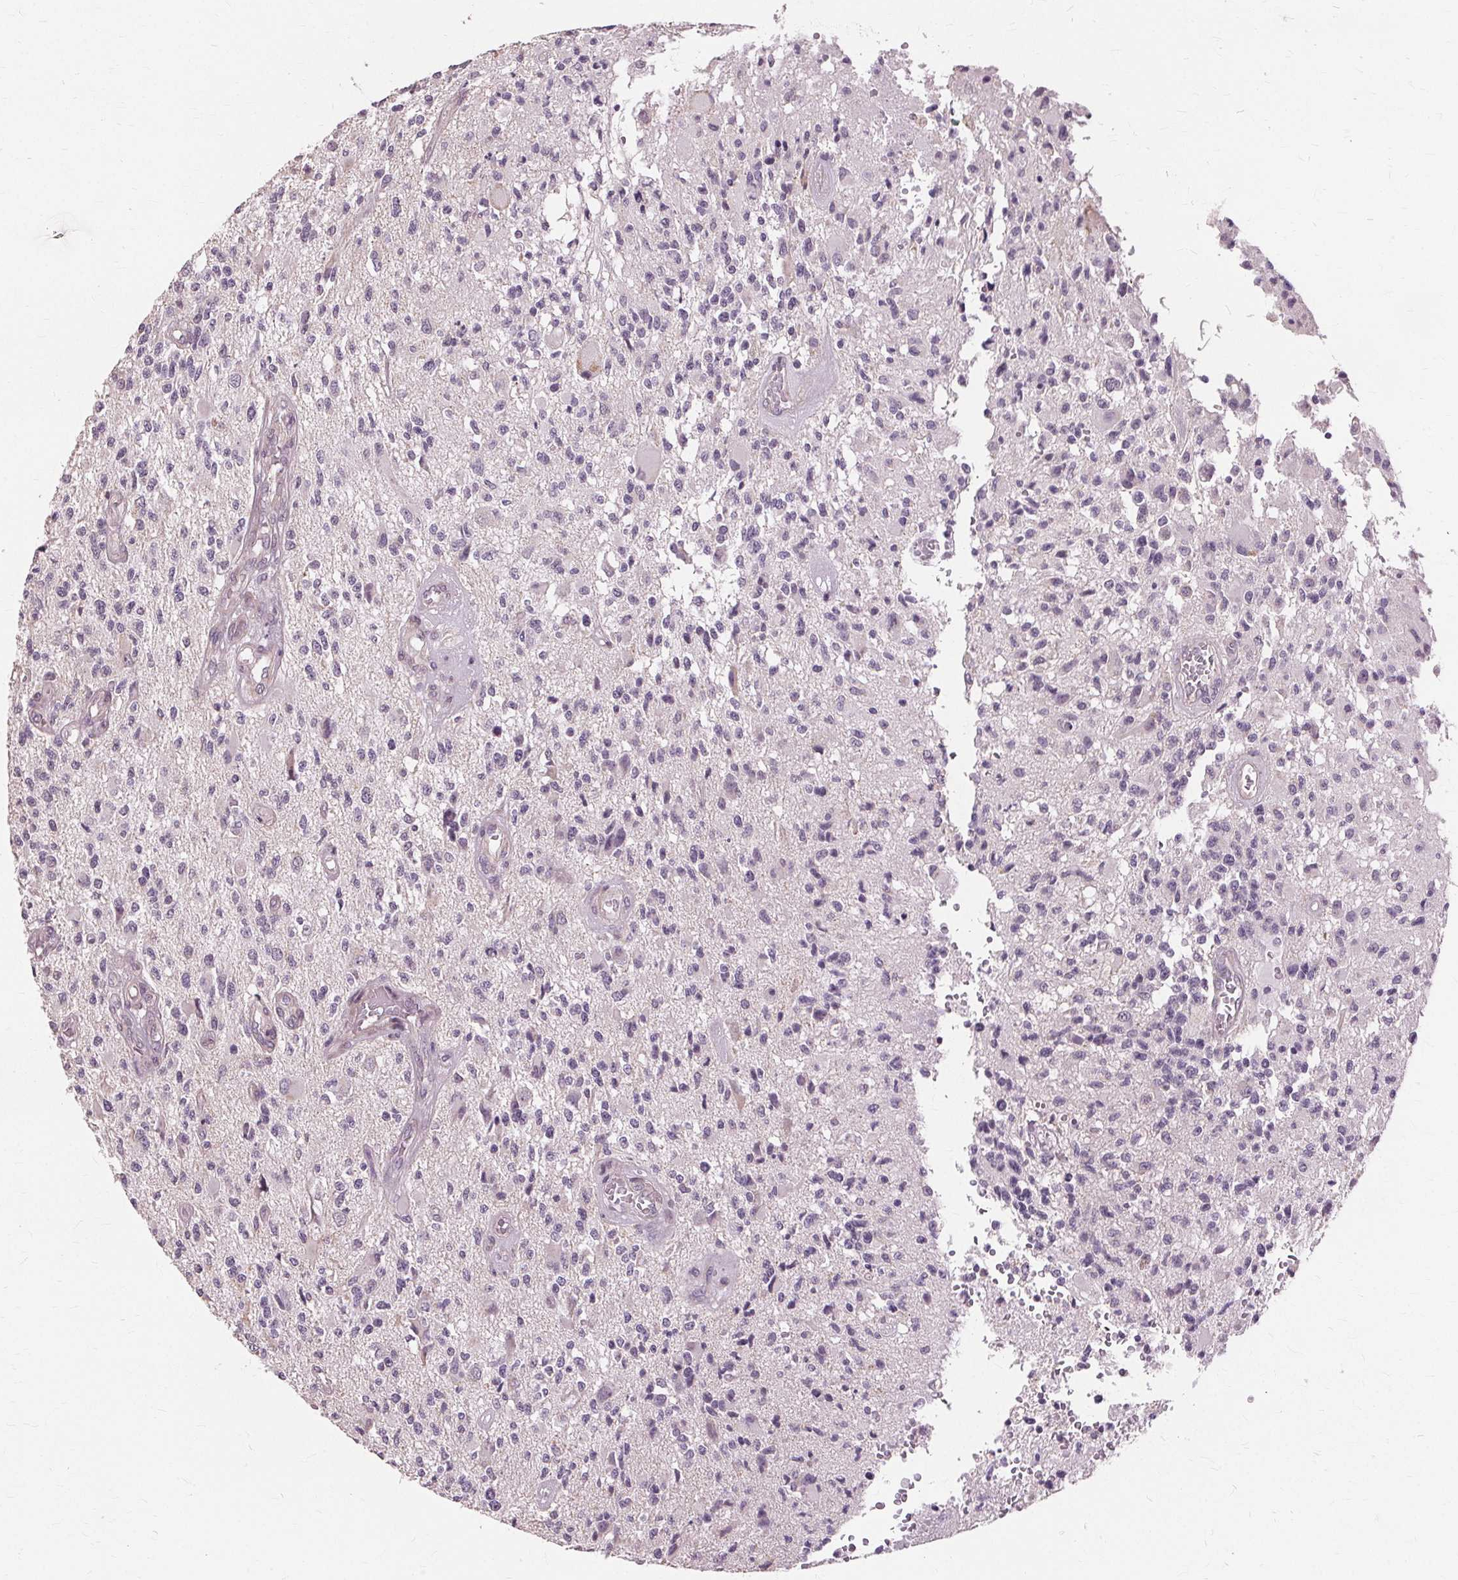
{"staining": {"intensity": "negative", "quantity": "none", "location": "none"}, "tissue": "glioma", "cell_type": "Tumor cells", "image_type": "cancer", "snomed": [{"axis": "morphology", "description": "Glioma, malignant, High grade"}, {"axis": "topography", "description": "Brain"}], "caption": "Tumor cells are negative for brown protein staining in malignant high-grade glioma.", "gene": "SIGLEC6", "patient": {"sex": "female", "age": 63}}